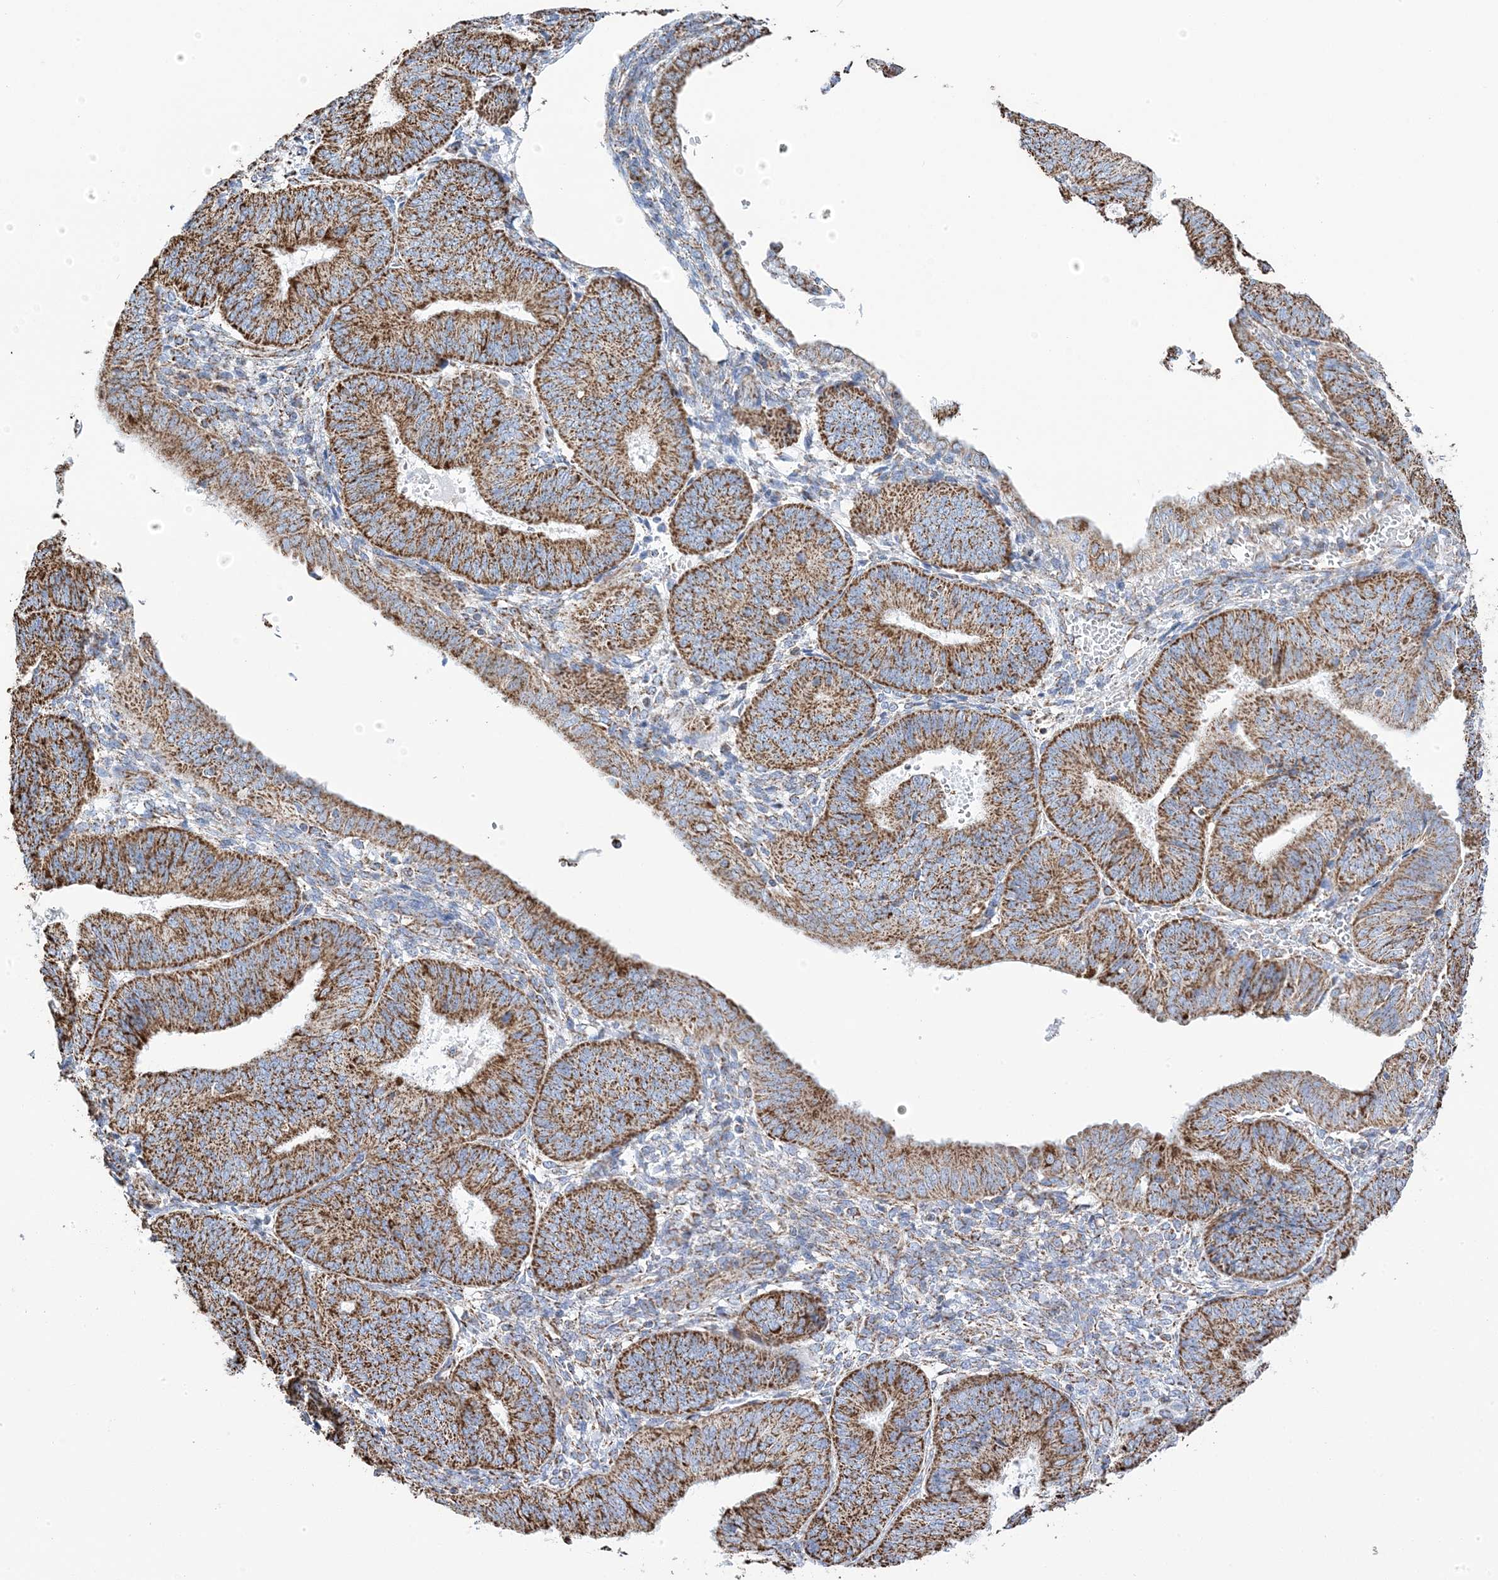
{"staining": {"intensity": "moderate", "quantity": ">75%", "location": "cytoplasmic/membranous"}, "tissue": "endometrial cancer", "cell_type": "Tumor cells", "image_type": "cancer", "snomed": [{"axis": "morphology", "description": "Adenocarcinoma, NOS"}, {"axis": "topography", "description": "Endometrium"}], "caption": "This is a micrograph of IHC staining of endometrial adenocarcinoma, which shows moderate staining in the cytoplasmic/membranous of tumor cells.", "gene": "GTPBP8", "patient": {"sex": "female", "age": 58}}